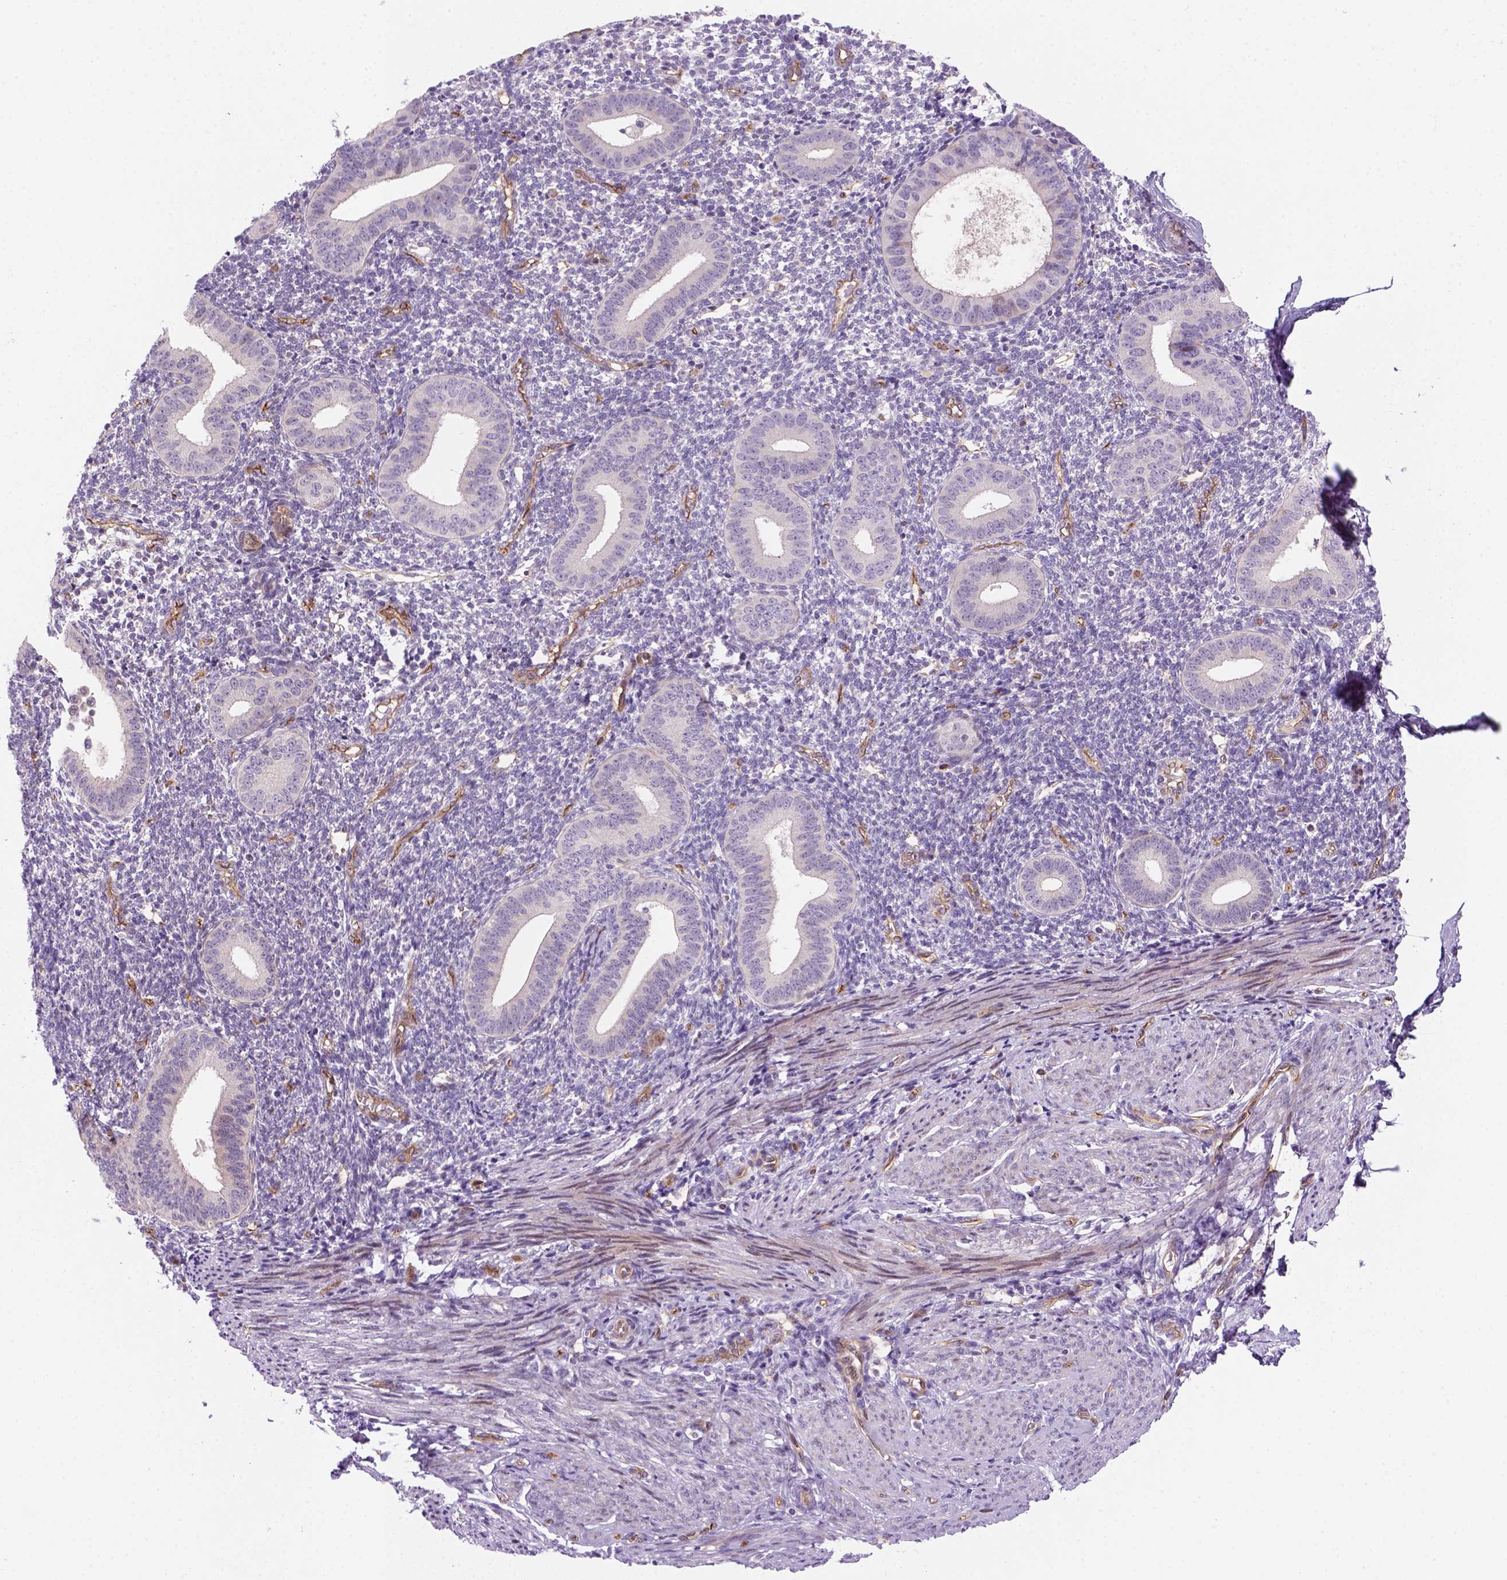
{"staining": {"intensity": "negative", "quantity": "none", "location": "none"}, "tissue": "endometrium", "cell_type": "Cells in endometrial stroma", "image_type": "normal", "snomed": [{"axis": "morphology", "description": "Normal tissue, NOS"}, {"axis": "topography", "description": "Endometrium"}], "caption": "Endometrium was stained to show a protein in brown. There is no significant positivity in cells in endometrial stroma. The staining is performed using DAB (3,3'-diaminobenzidine) brown chromogen with nuclei counter-stained in using hematoxylin.", "gene": "VSTM5", "patient": {"sex": "female", "age": 40}}